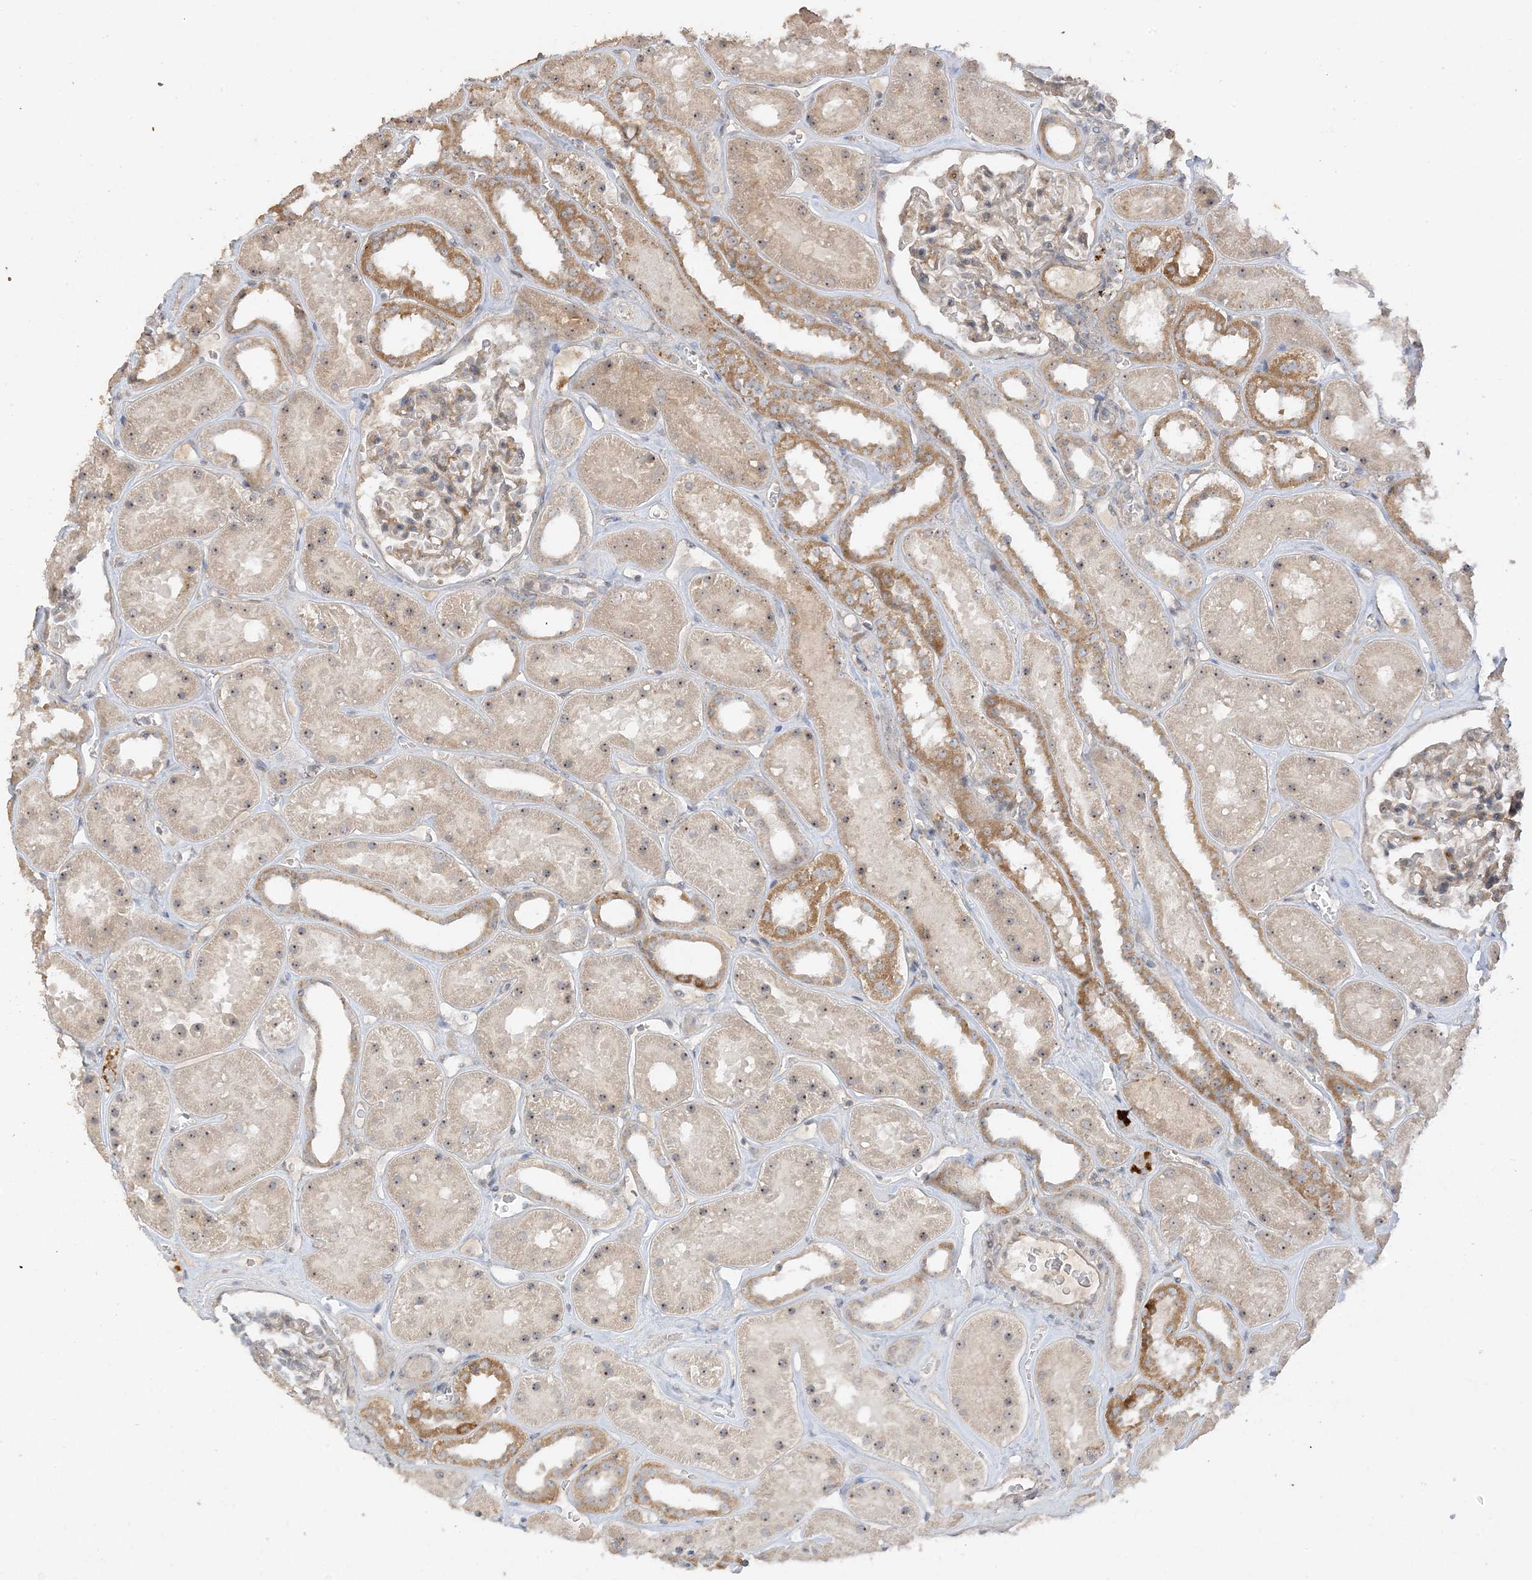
{"staining": {"intensity": "weak", "quantity": "25%-75%", "location": "cytoplasmic/membranous"}, "tissue": "kidney", "cell_type": "Cells in glomeruli", "image_type": "normal", "snomed": [{"axis": "morphology", "description": "Normal tissue, NOS"}, {"axis": "topography", "description": "Kidney"}], "caption": "Brown immunohistochemical staining in unremarkable kidney reveals weak cytoplasmic/membranous staining in about 25%-75% of cells in glomeruli.", "gene": "DDX18", "patient": {"sex": "female", "age": 41}}